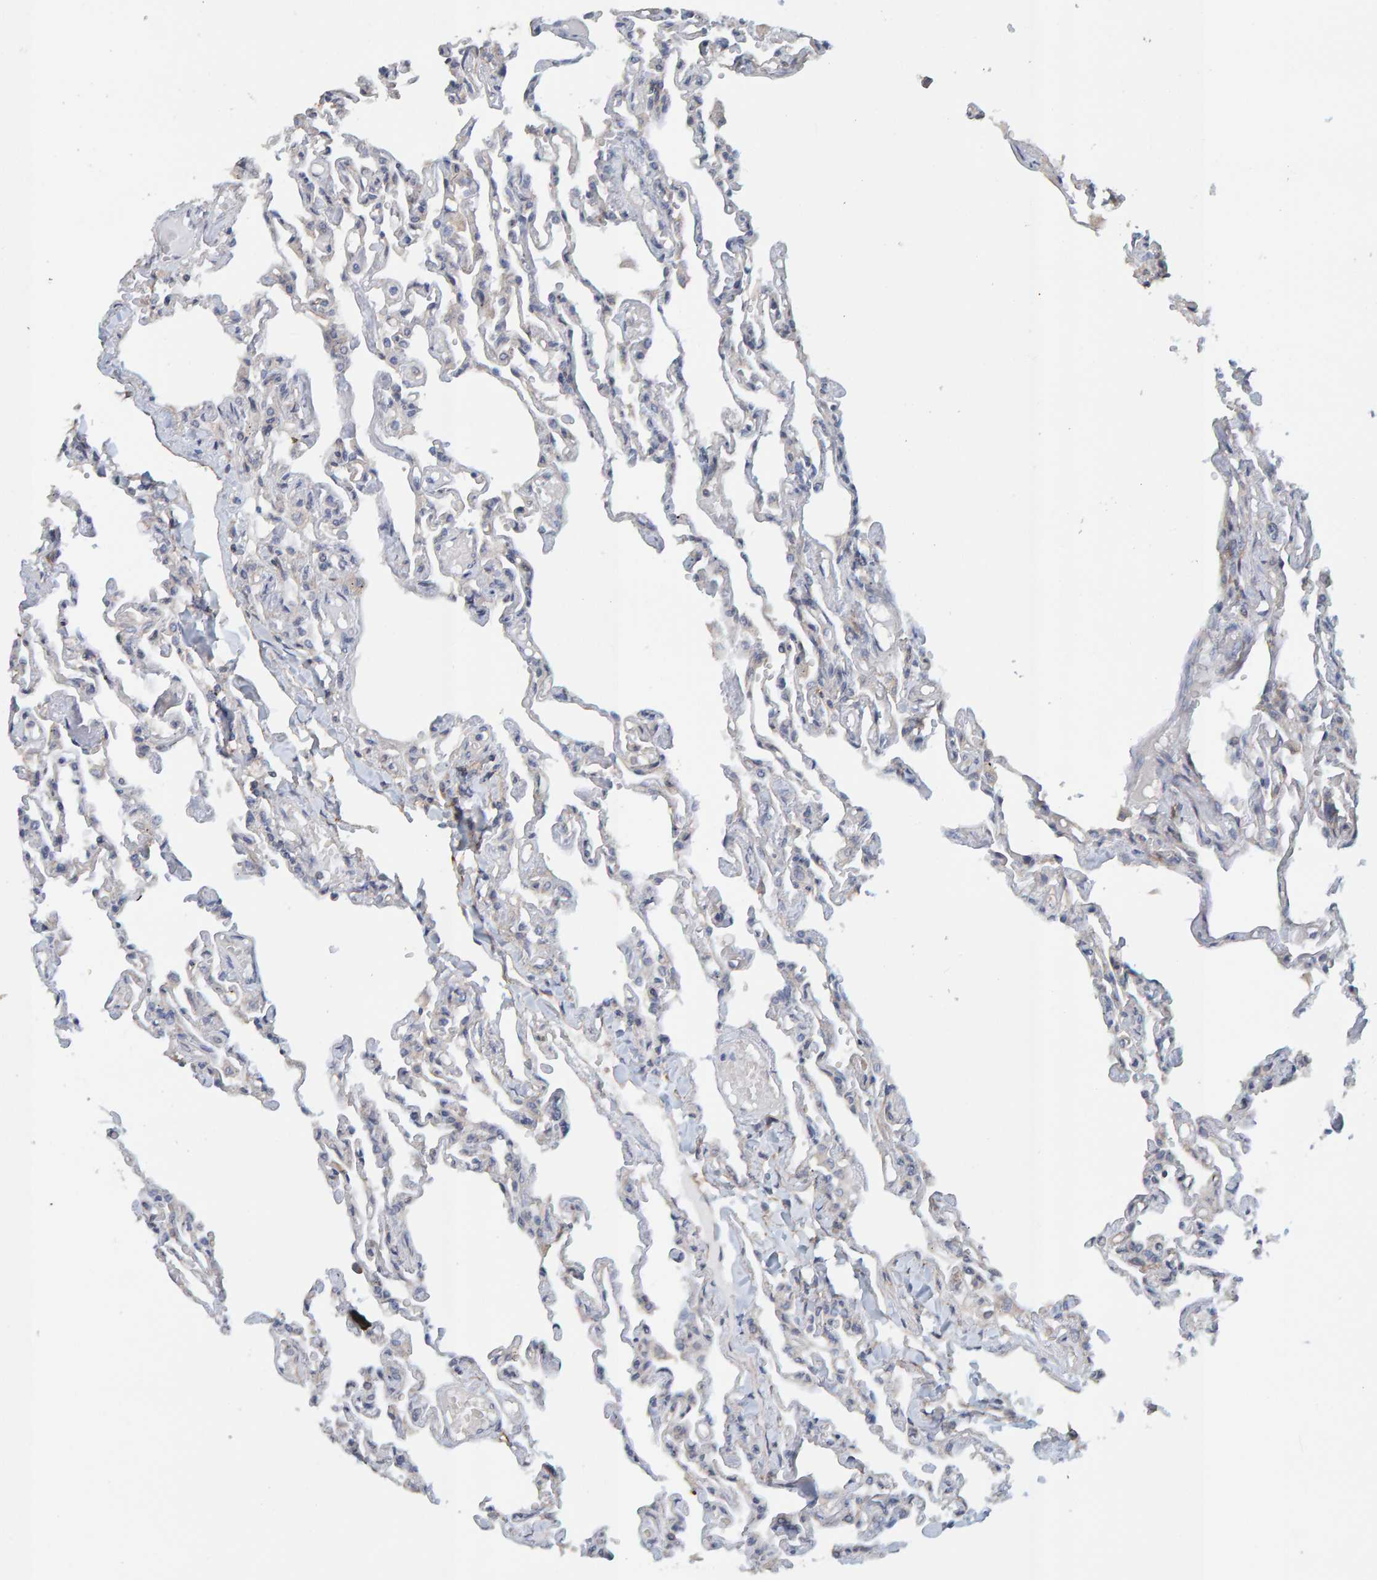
{"staining": {"intensity": "weak", "quantity": "<25%", "location": "cytoplasmic/membranous"}, "tissue": "lung", "cell_type": "Alveolar cells", "image_type": "normal", "snomed": [{"axis": "morphology", "description": "Normal tissue, NOS"}, {"axis": "topography", "description": "Lung"}], "caption": "This is an immunohistochemistry image of benign human lung. There is no positivity in alveolar cells.", "gene": "RGP1", "patient": {"sex": "male", "age": 21}}